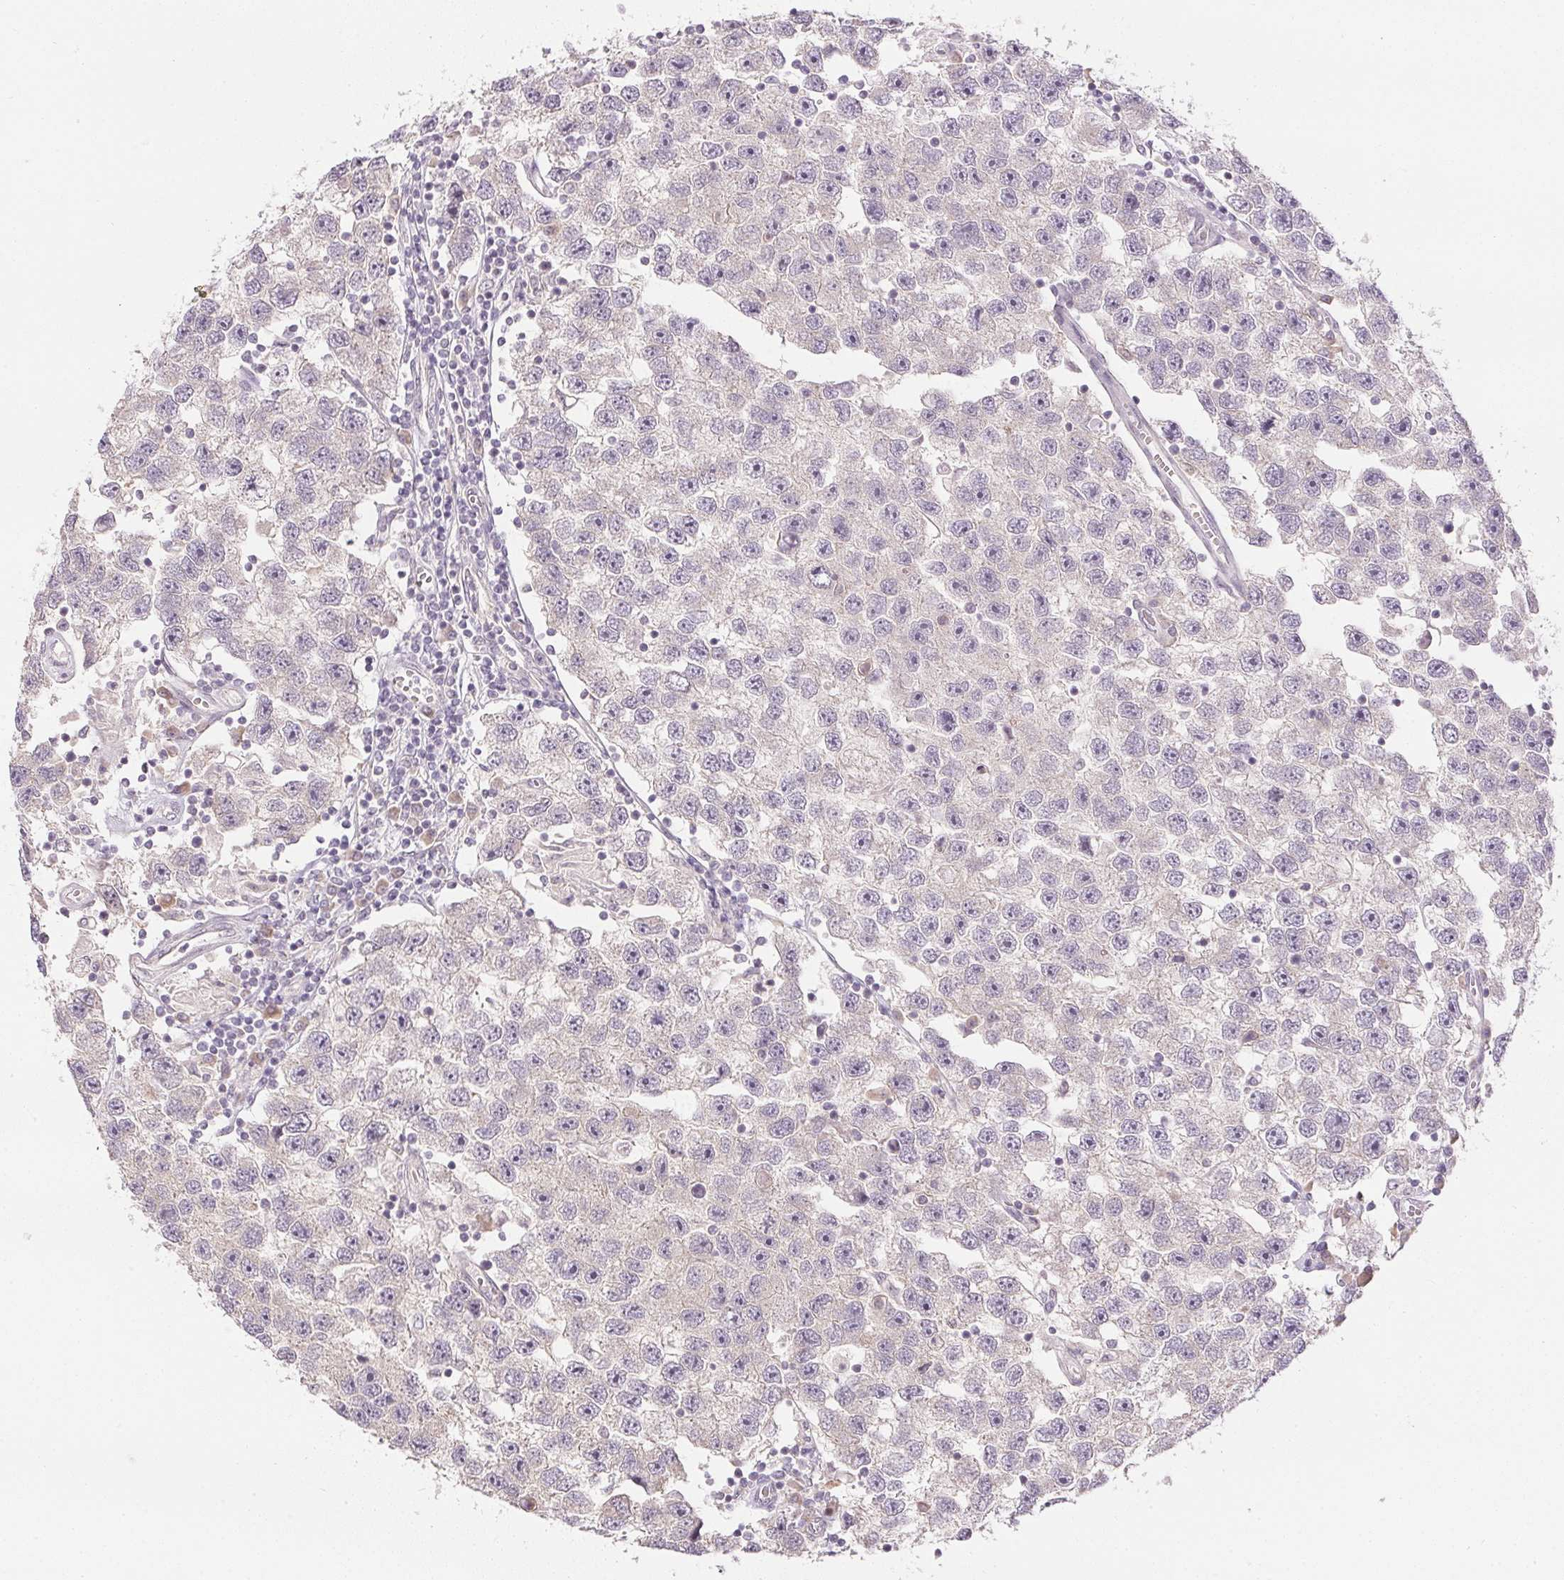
{"staining": {"intensity": "negative", "quantity": "none", "location": "none"}, "tissue": "testis cancer", "cell_type": "Tumor cells", "image_type": "cancer", "snomed": [{"axis": "morphology", "description": "Seminoma, NOS"}, {"axis": "topography", "description": "Testis"}], "caption": "Immunohistochemical staining of seminoma (testis) exhibits no significant staining in tumor cells.", "gene": "TTC23L", "patient": {"sex": "male", "age": 26}}